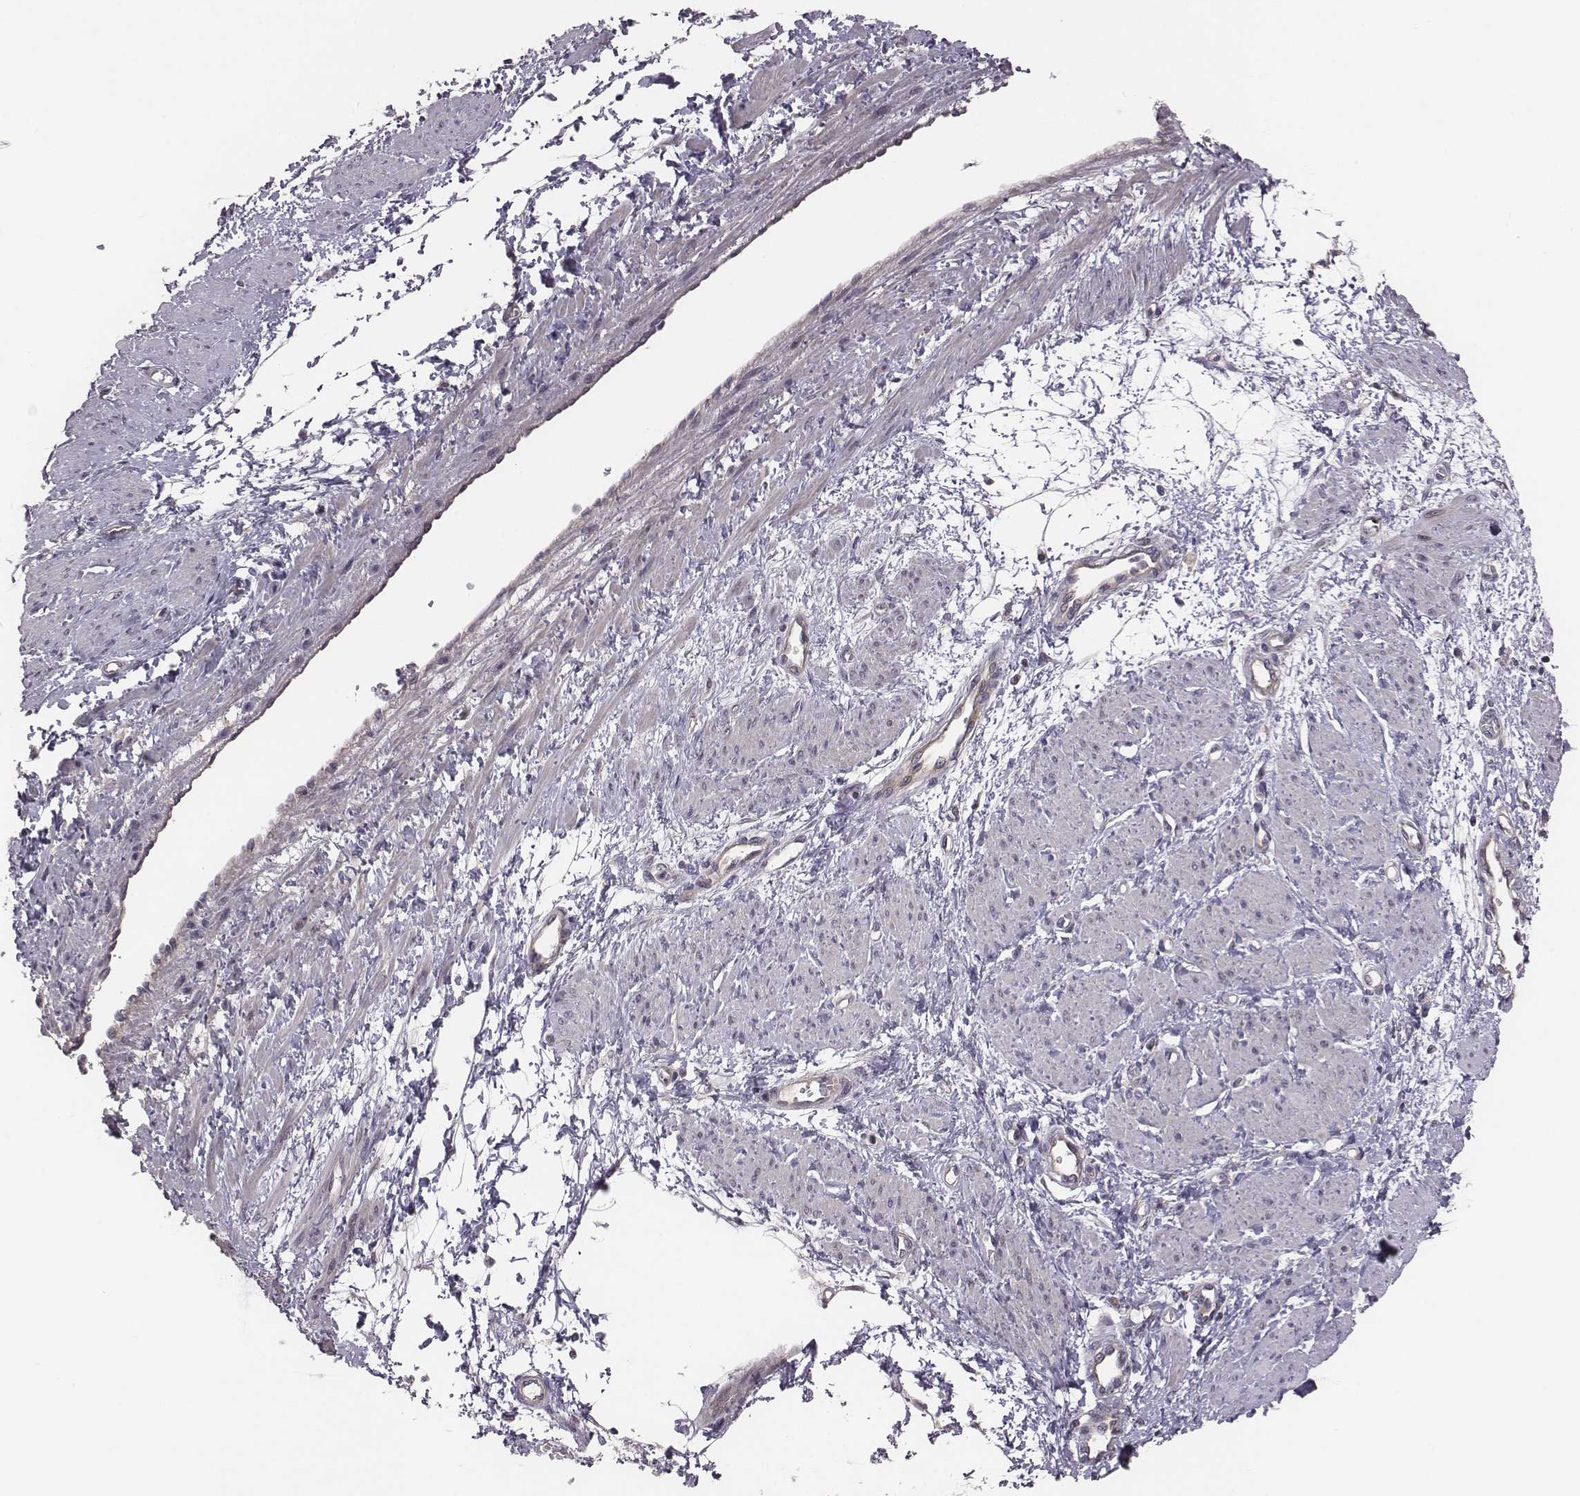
{"staining": {"intensity": "negative", "quantity": "none", "location": "none"}, "tissue": "smooth muscle", "cell_type": "Smooth muscle cells", "image_type": "normal", "snomed": [{"axis": "morphology", "description": "Normal tissue, NOS"}, {"axis": "topography", "description": "Smooth muscle"}, {"axis": "topography", "description": "Uterus"}], "caption": "Immunohistochemistry of benign smooth muscle displays no positivity in smooth muscle cells. (DAB (3,3'-diaminobenzidine) IHC visualized using brightfield microscopy, high magnification).", "gene": "SMURF2", "patient": {"sex": "female", "age": 39}}